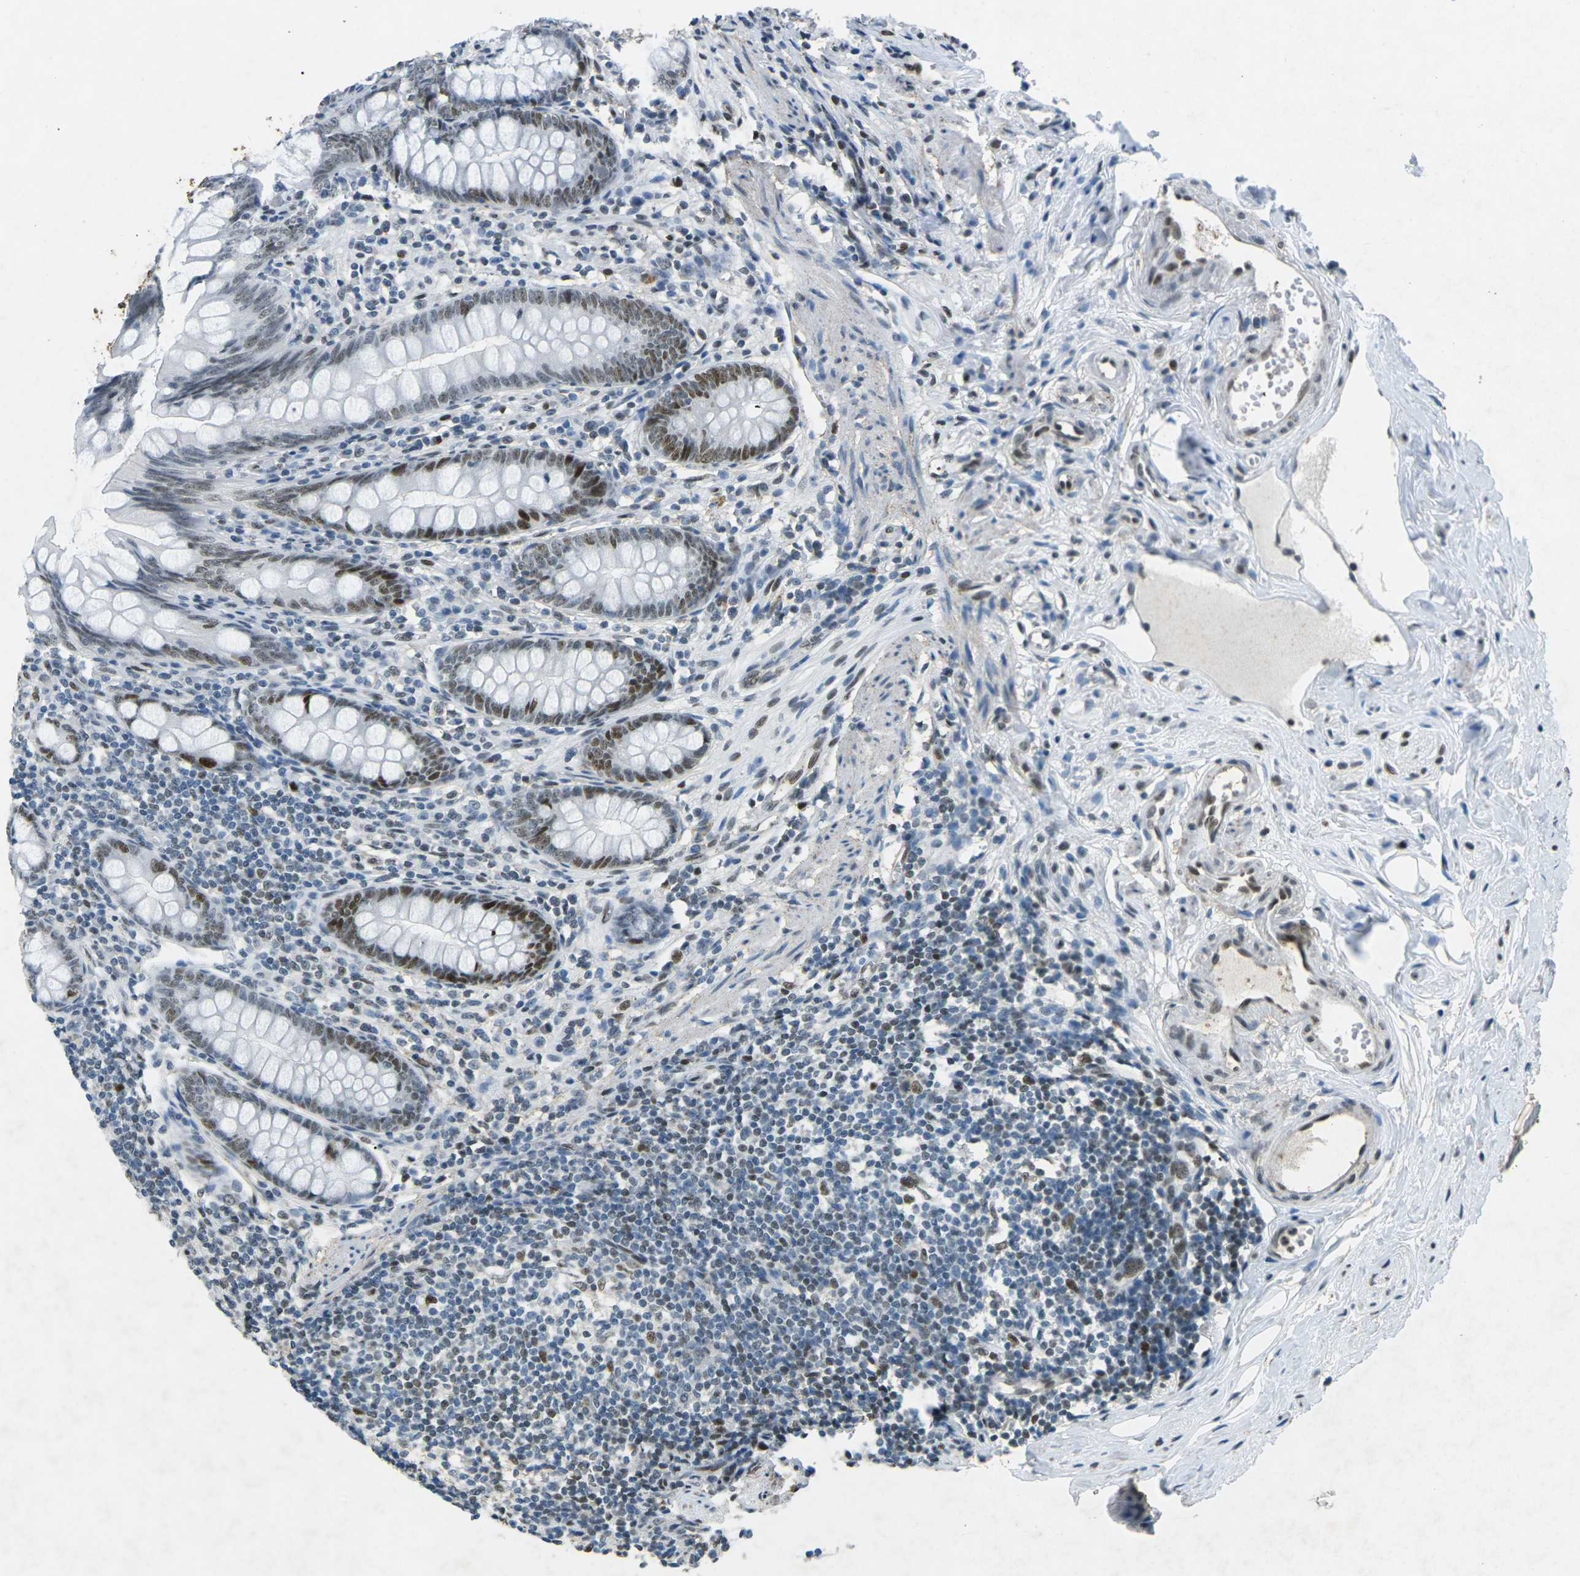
{"staining": {"intensity": "strong", "quantity": ">75%", "location": "nuclear"}, "tissue": "appendix", "cell_type": "Glandular cells", "image_type": "normal", "snomed": [{"axis": "morphology", "description": "Normal tissue, NOS"}, {"axis": "topography", "description": "Appendix"}], "caption": "Immunohistochemical staining of benign human appendix displays strong nuclear protein positivity in about >75% of glandular cells.", "gene": "RB1", "patient": {"sex": "female", "age": 77}}